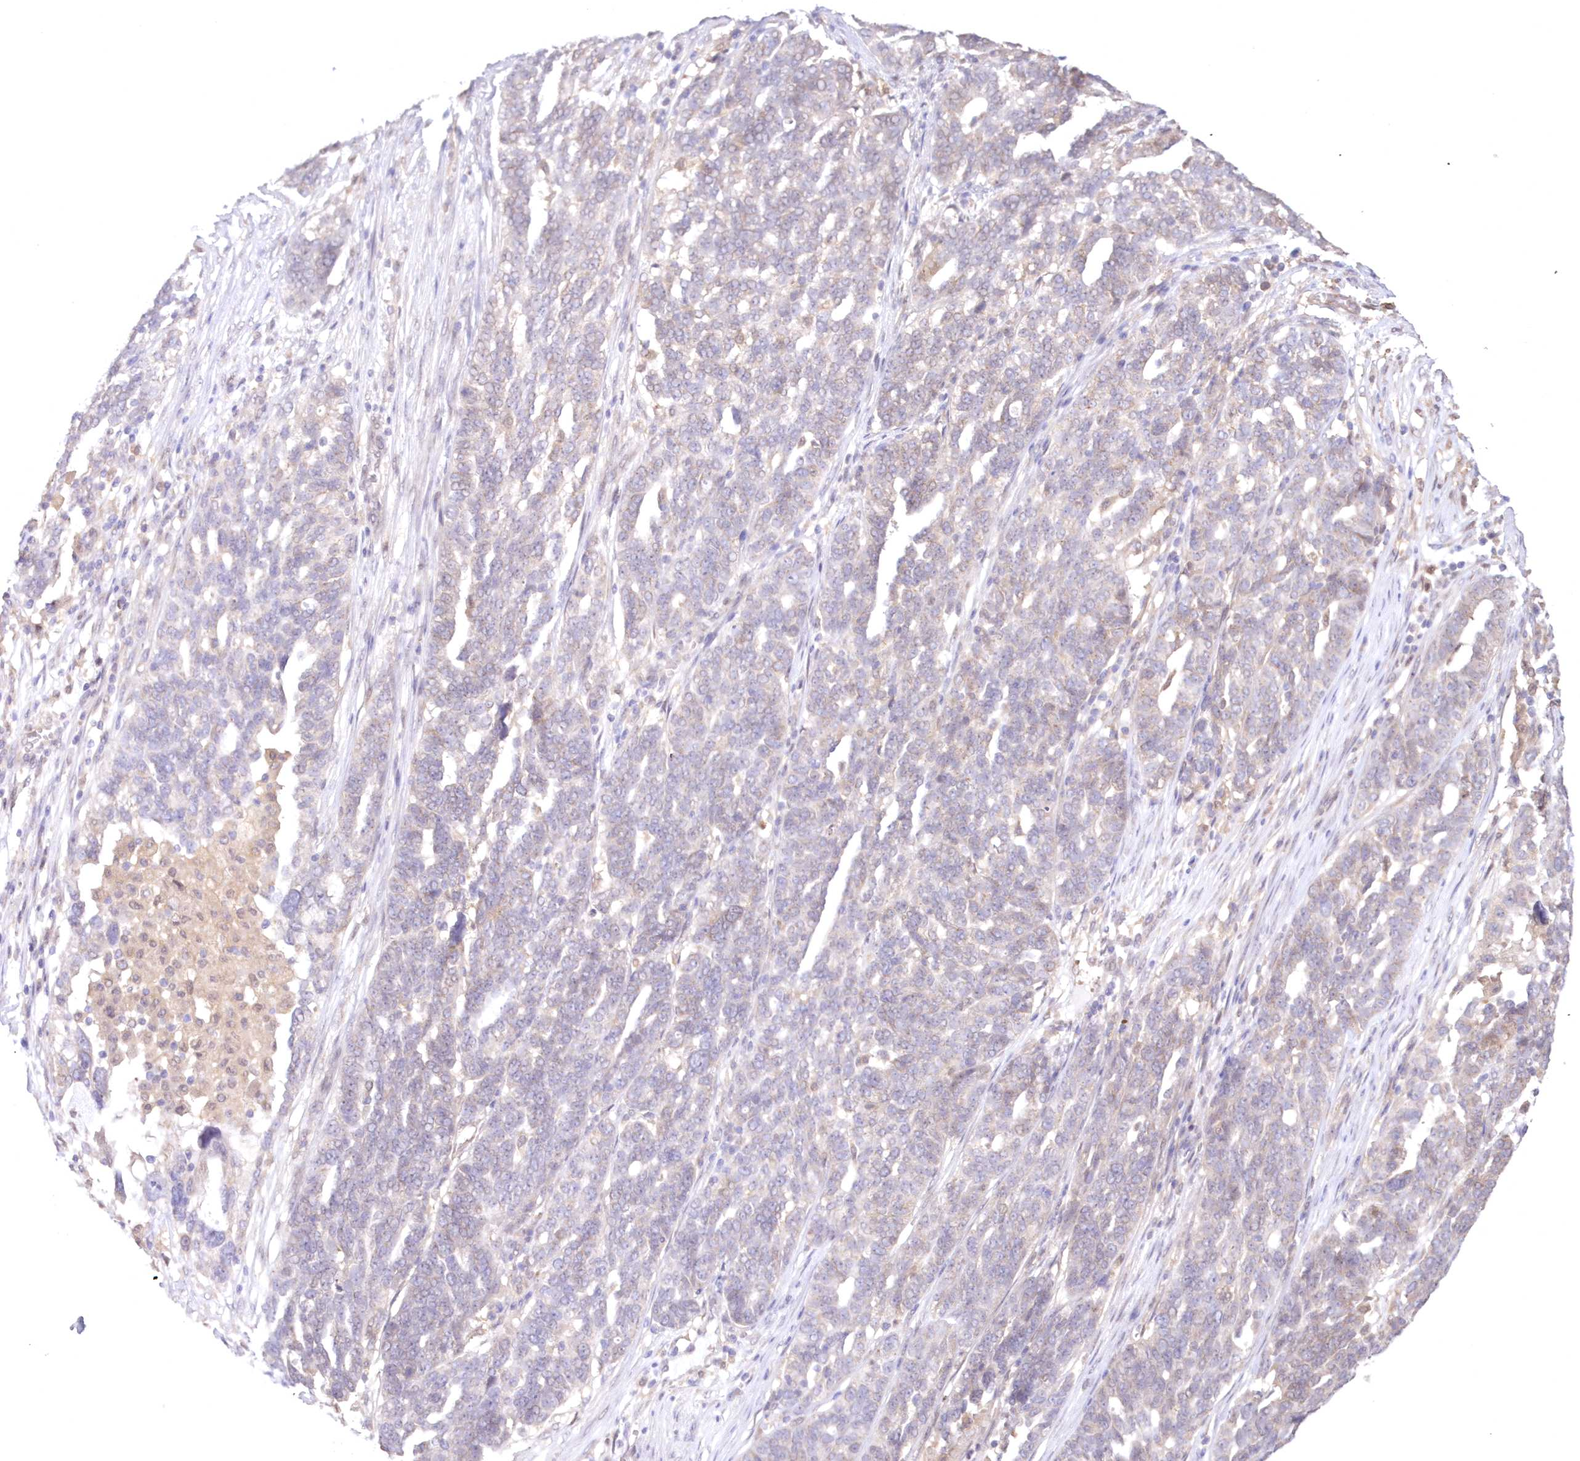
{"staining": {"intensity": "negative", "quantity": "none", "location": "none"}, "tissue": "ovarian cancer", "cell_type": "Tumor cells", "image_type": "cancer", "snomed": [{"axis": "morphology", "description": "Cystadenocarcinoma, serous, NOS"}, {"axis": "topography", "description": "Ovary"}], "caption": "Ovarian cancer stained for a protein using immunohistochemistry (IHC) exhibits no staining tumor cells.", "gene": "RNPEP", "patient": {"sex": "female", "age": 59}}